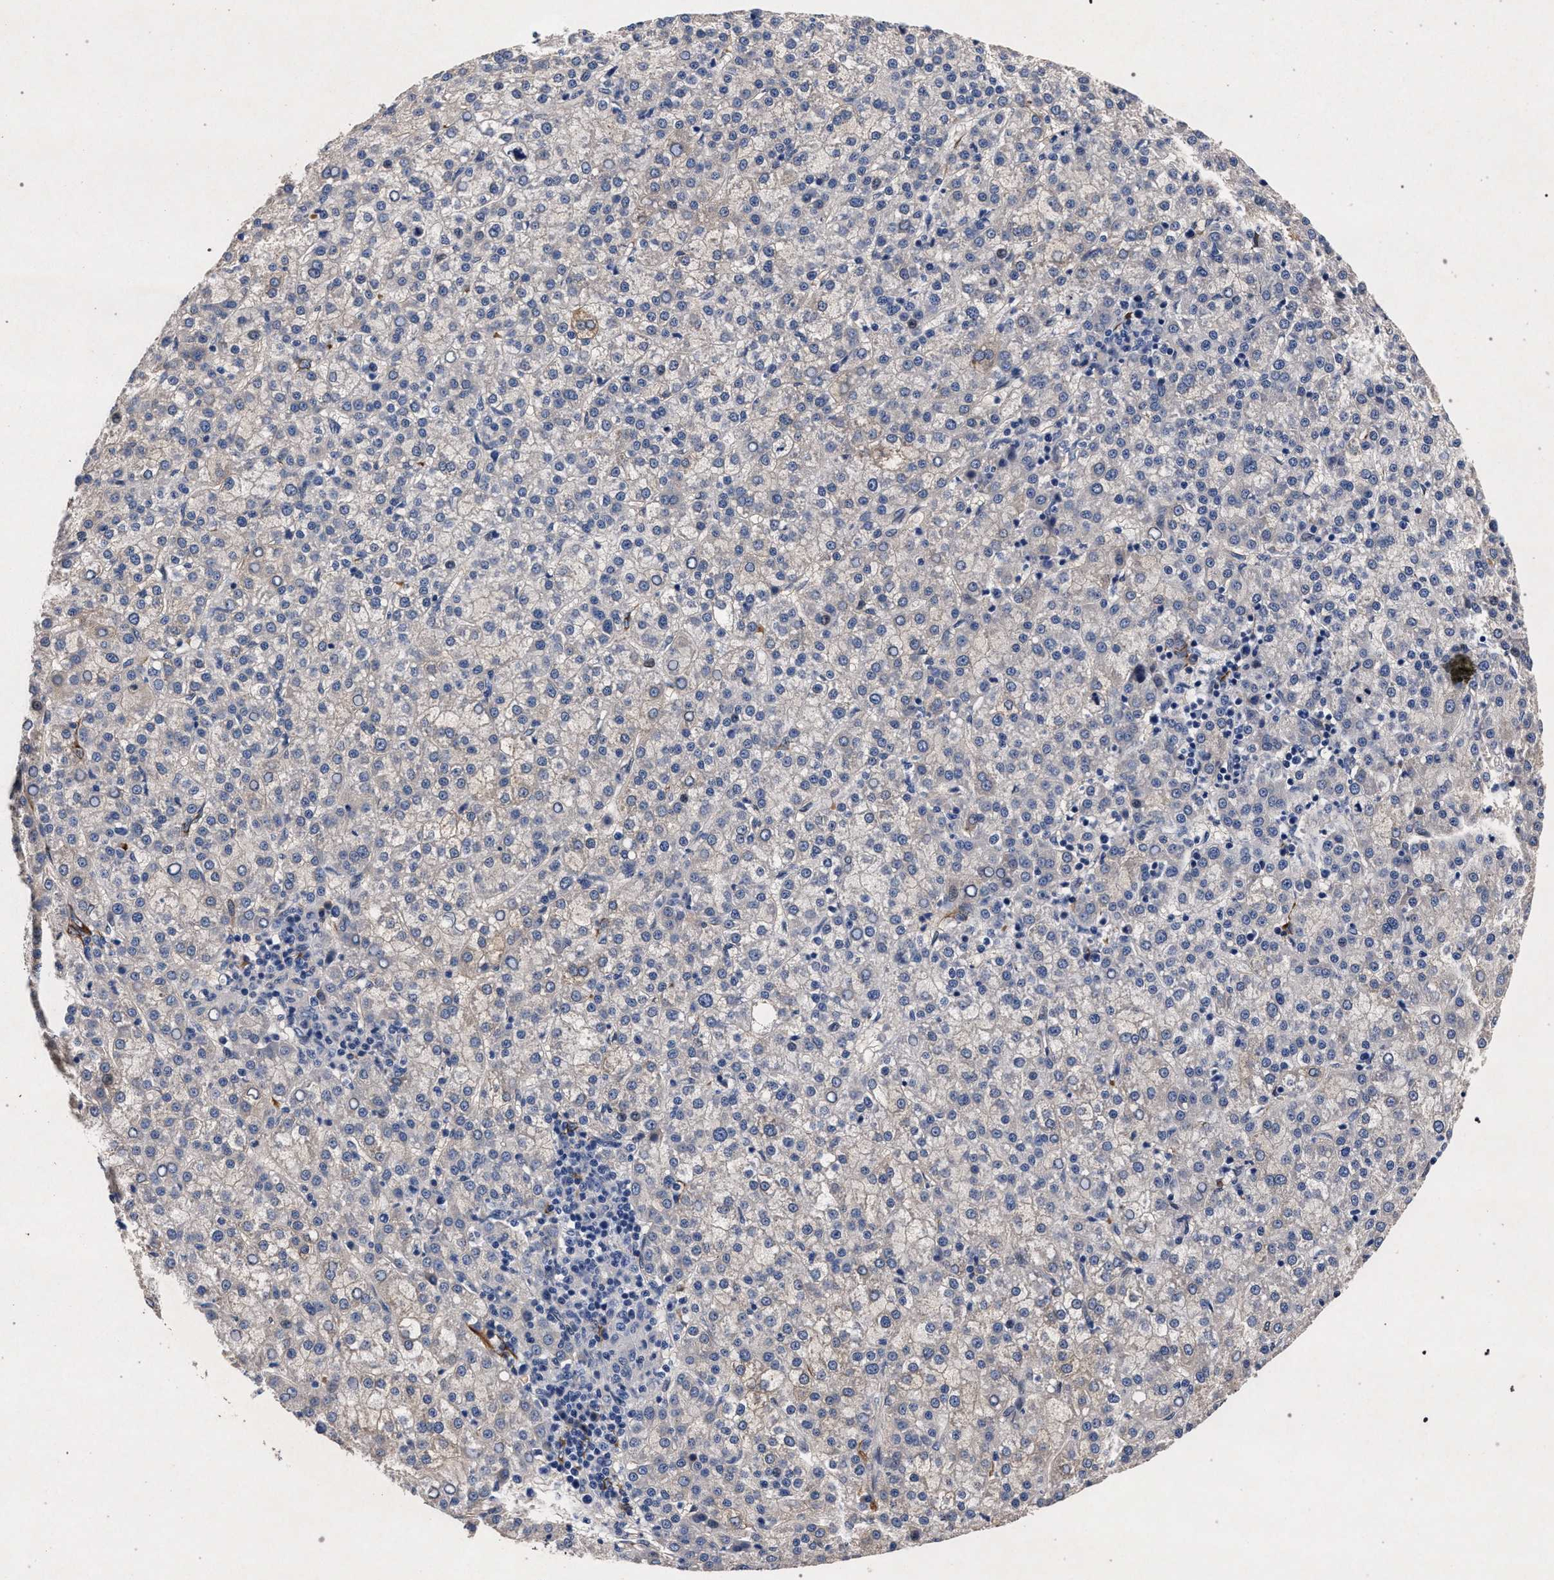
{"staining": {"intensity": "negative", "quantity": "none", "location": "none"}, "tissue": "liver cancer", "cell_type": "Tumor cells", "image_type": "cancer", "snomed": [{"axis": "morphology", "description": "Carcinoma, Hepatocellular, NOS"}, {"axis": "topography", "description": "Liver"}], "caption": "DAB (3,3'-diaminobenzidine) immunohistochemical staining of human liver cancer (hepatocellular carcinoma) displays no significant staining in tumor cells.", "gene": "NEK7", "patient": {"sex": "female", "age": 58}}